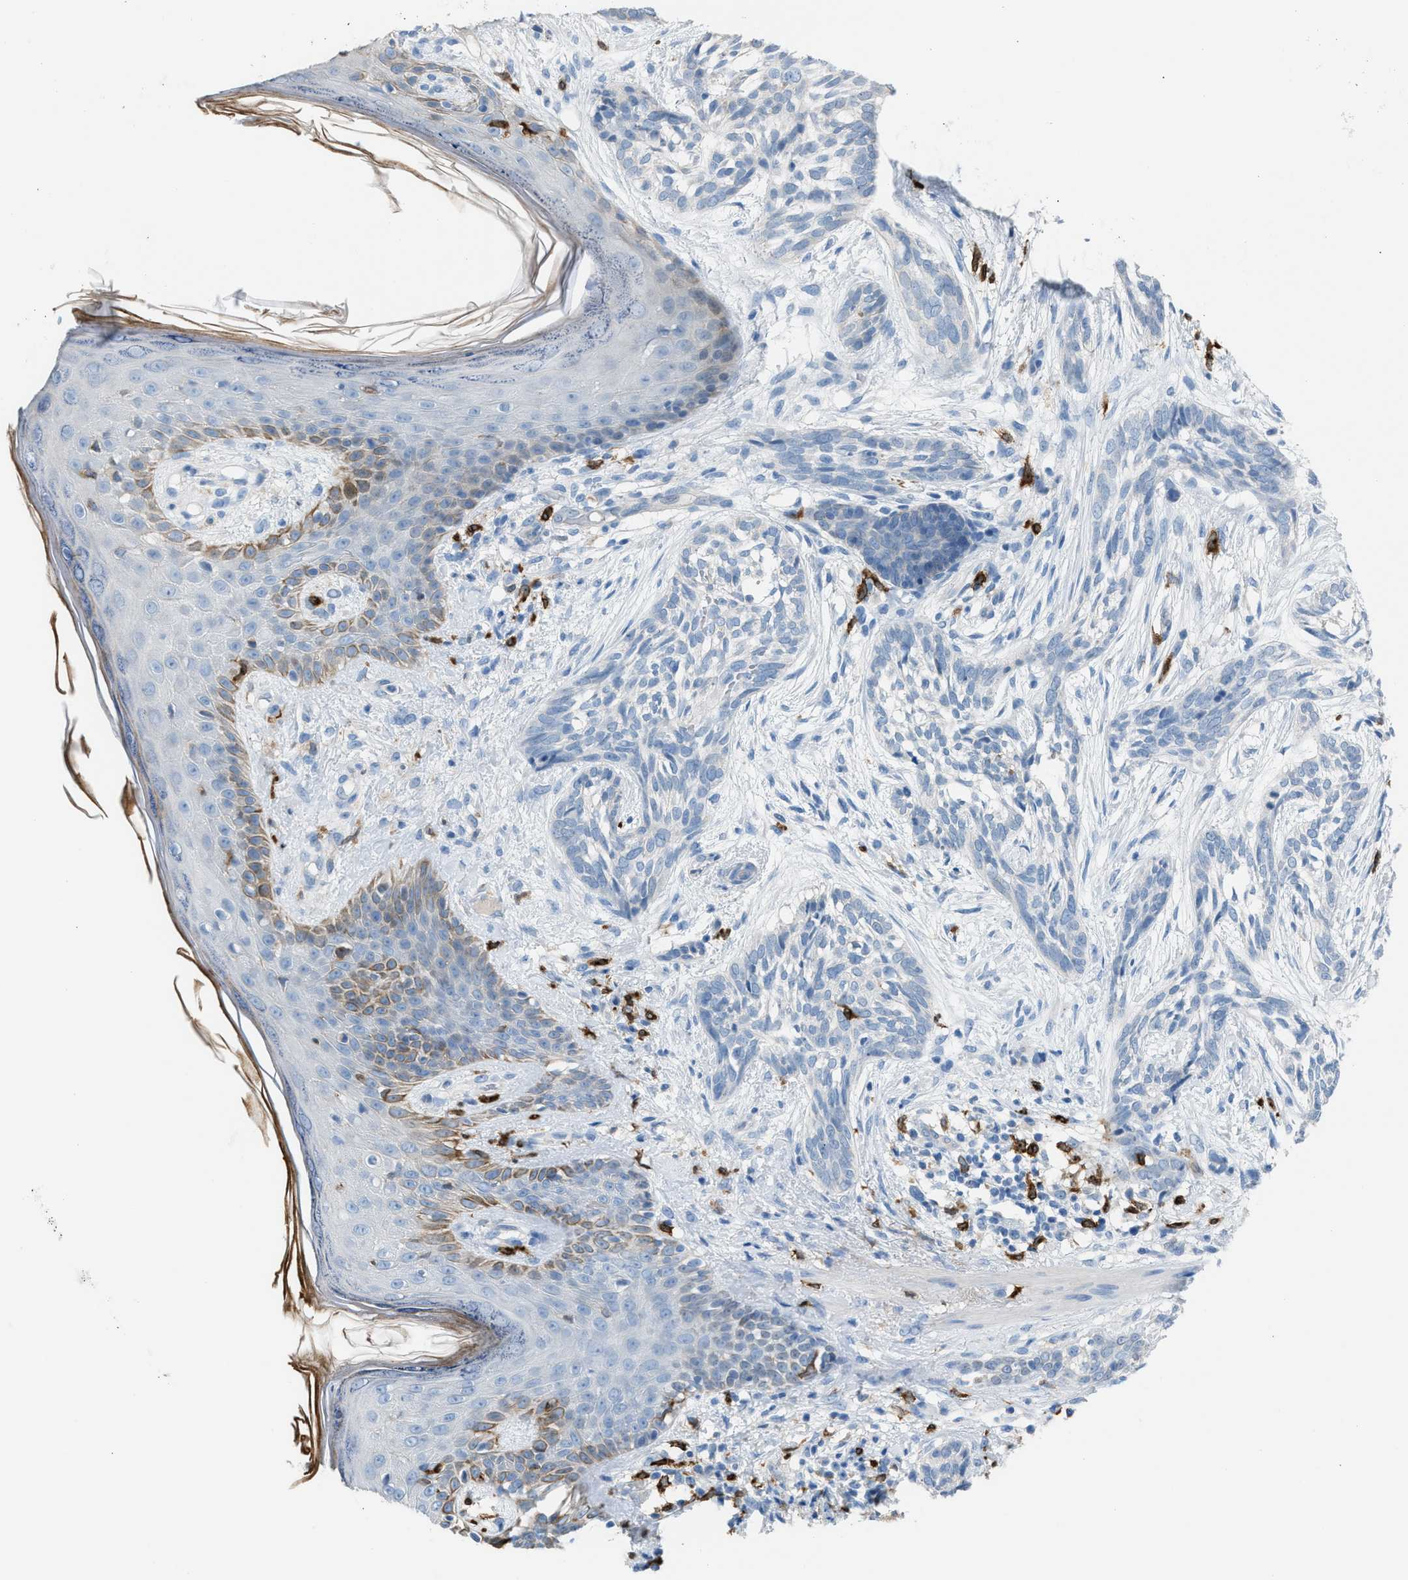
{"staining": {"intensity": "negative", "quantity": "none", "location": "none"}, "tissue": "skin cancer", "cell_type": "Tumor cells", "image_type": "cancer", "snomed": [{"axis": "morphology", "description": "Basal cell carcinoma"}, {"axis": "topography", "description": "Skin"}], "caption": "Human skin basal cell carcinoma stained for a protein using immunohistochemistry reveals no expression in tumor cells.", "gene": "CLEC10A", "patient": {"sex": "female", "age": 88}}